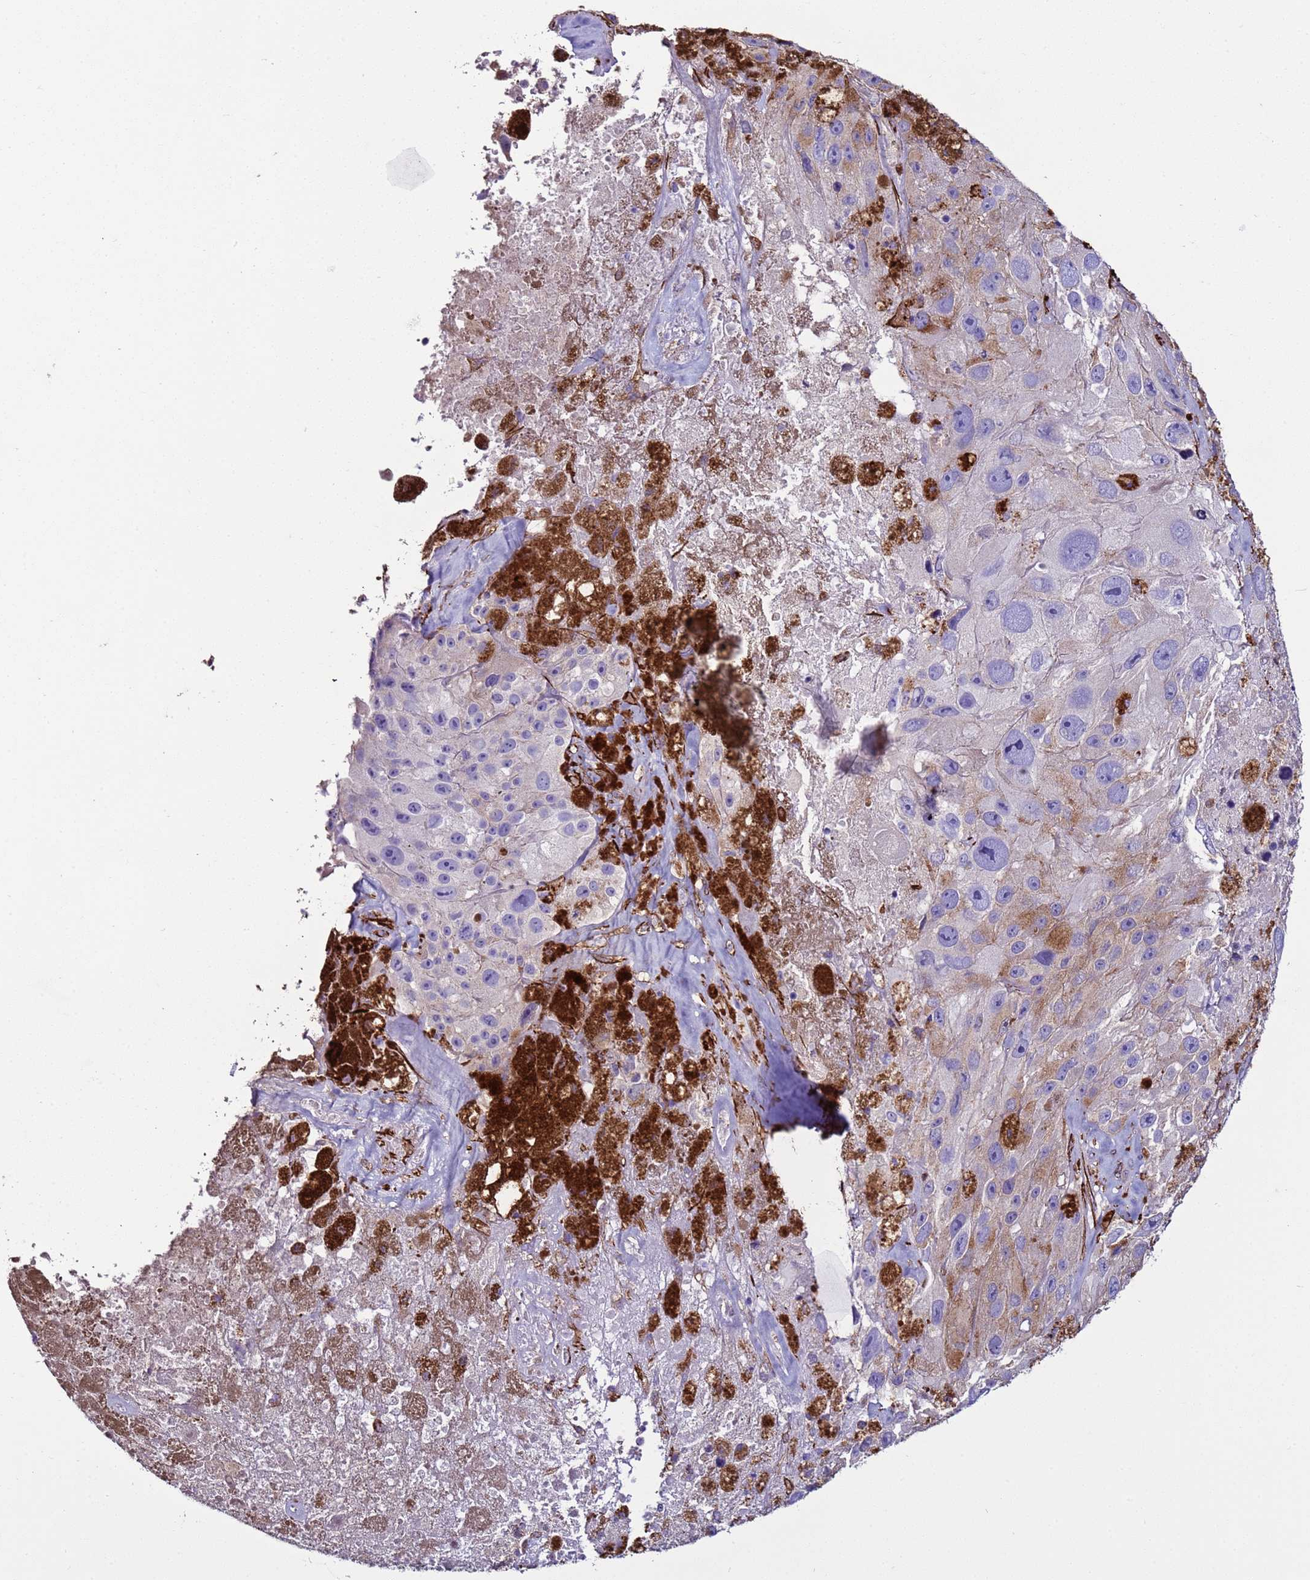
{"staining": {"intensity": "moderate", "quantity": "<25%", "location": "cytoplasmic/membranous"}, "tissue": "melanoma", "cell_type": "Tumor cells", "image_type": "cancer", "snomed": [{"axis": "morphology", "description": "Malignant melanoma, Metastatic site"}, {"axis": "topography", "description": "Lymph node"}], "caption": "Immunohistochemical staining of human malignant melanoma (metastatic site) shows low levels of moderate cytoplasmic/membranous expression in approximately <25% of tumor cells.", "gene": "RABL2B", "patient": {"sex": "male", "age": 62}}